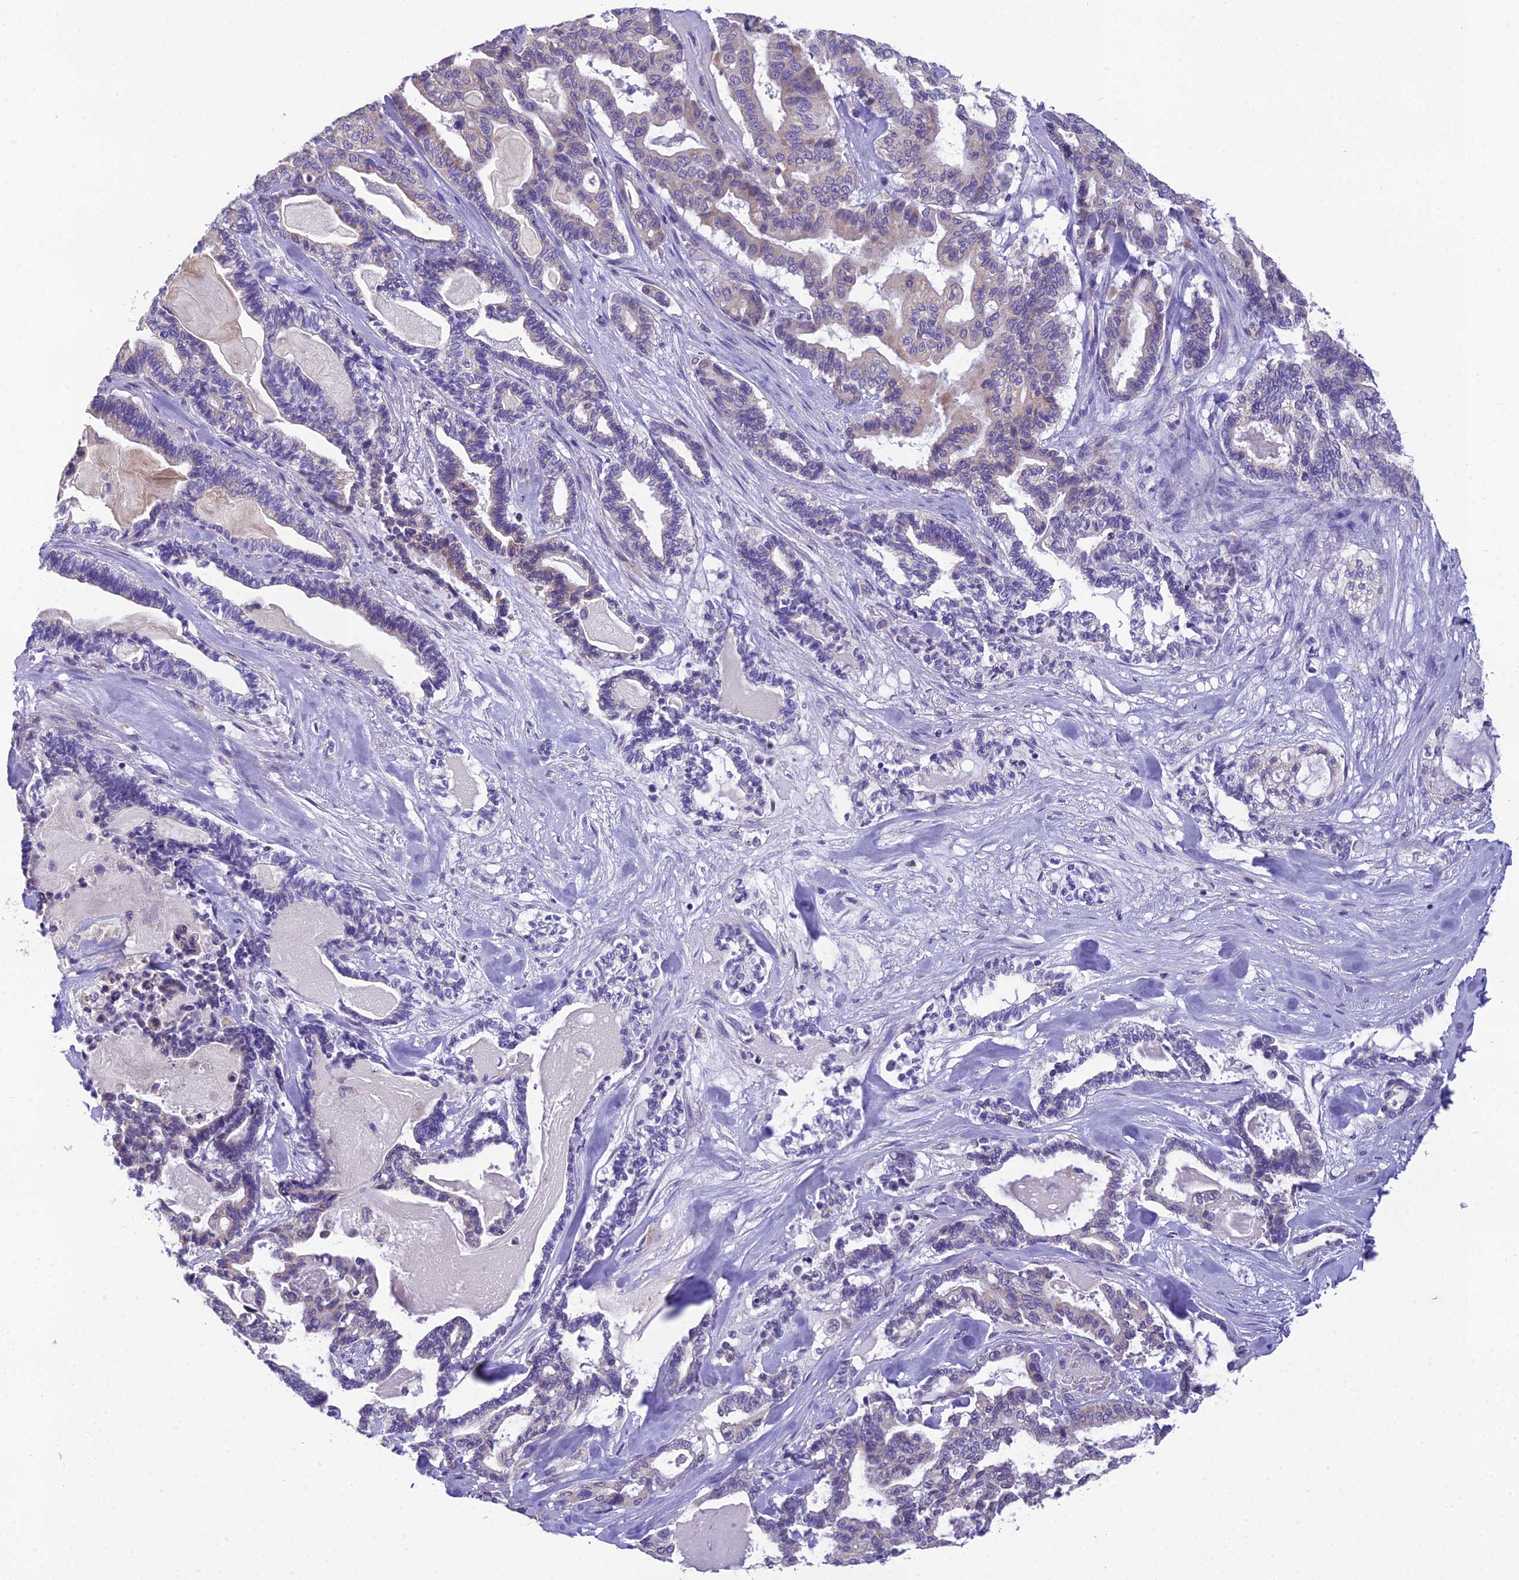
{"staining": {"intensity": "weak", "quantity": "25%-75%", "location": "cytoplasmic/membranous"}, "tissue": "pancreatic cancer", "cell_type": "Tumor cells", "image_type": "cancer", "snomed": [{"axis": "morphology", "description": "Adenocarcinoma, NOS"}, {"axis": "topography", "description": "Pancreas"}], "caption": "An IHC histopathology image of neoplastic tissue is shown. Protein staining in brown shows weak cytoplasmic/membranous positivity in pancreatic cancer within tumor cells.", "gene": "MIIP", "patient": {"sex": "male", "age": 63}}